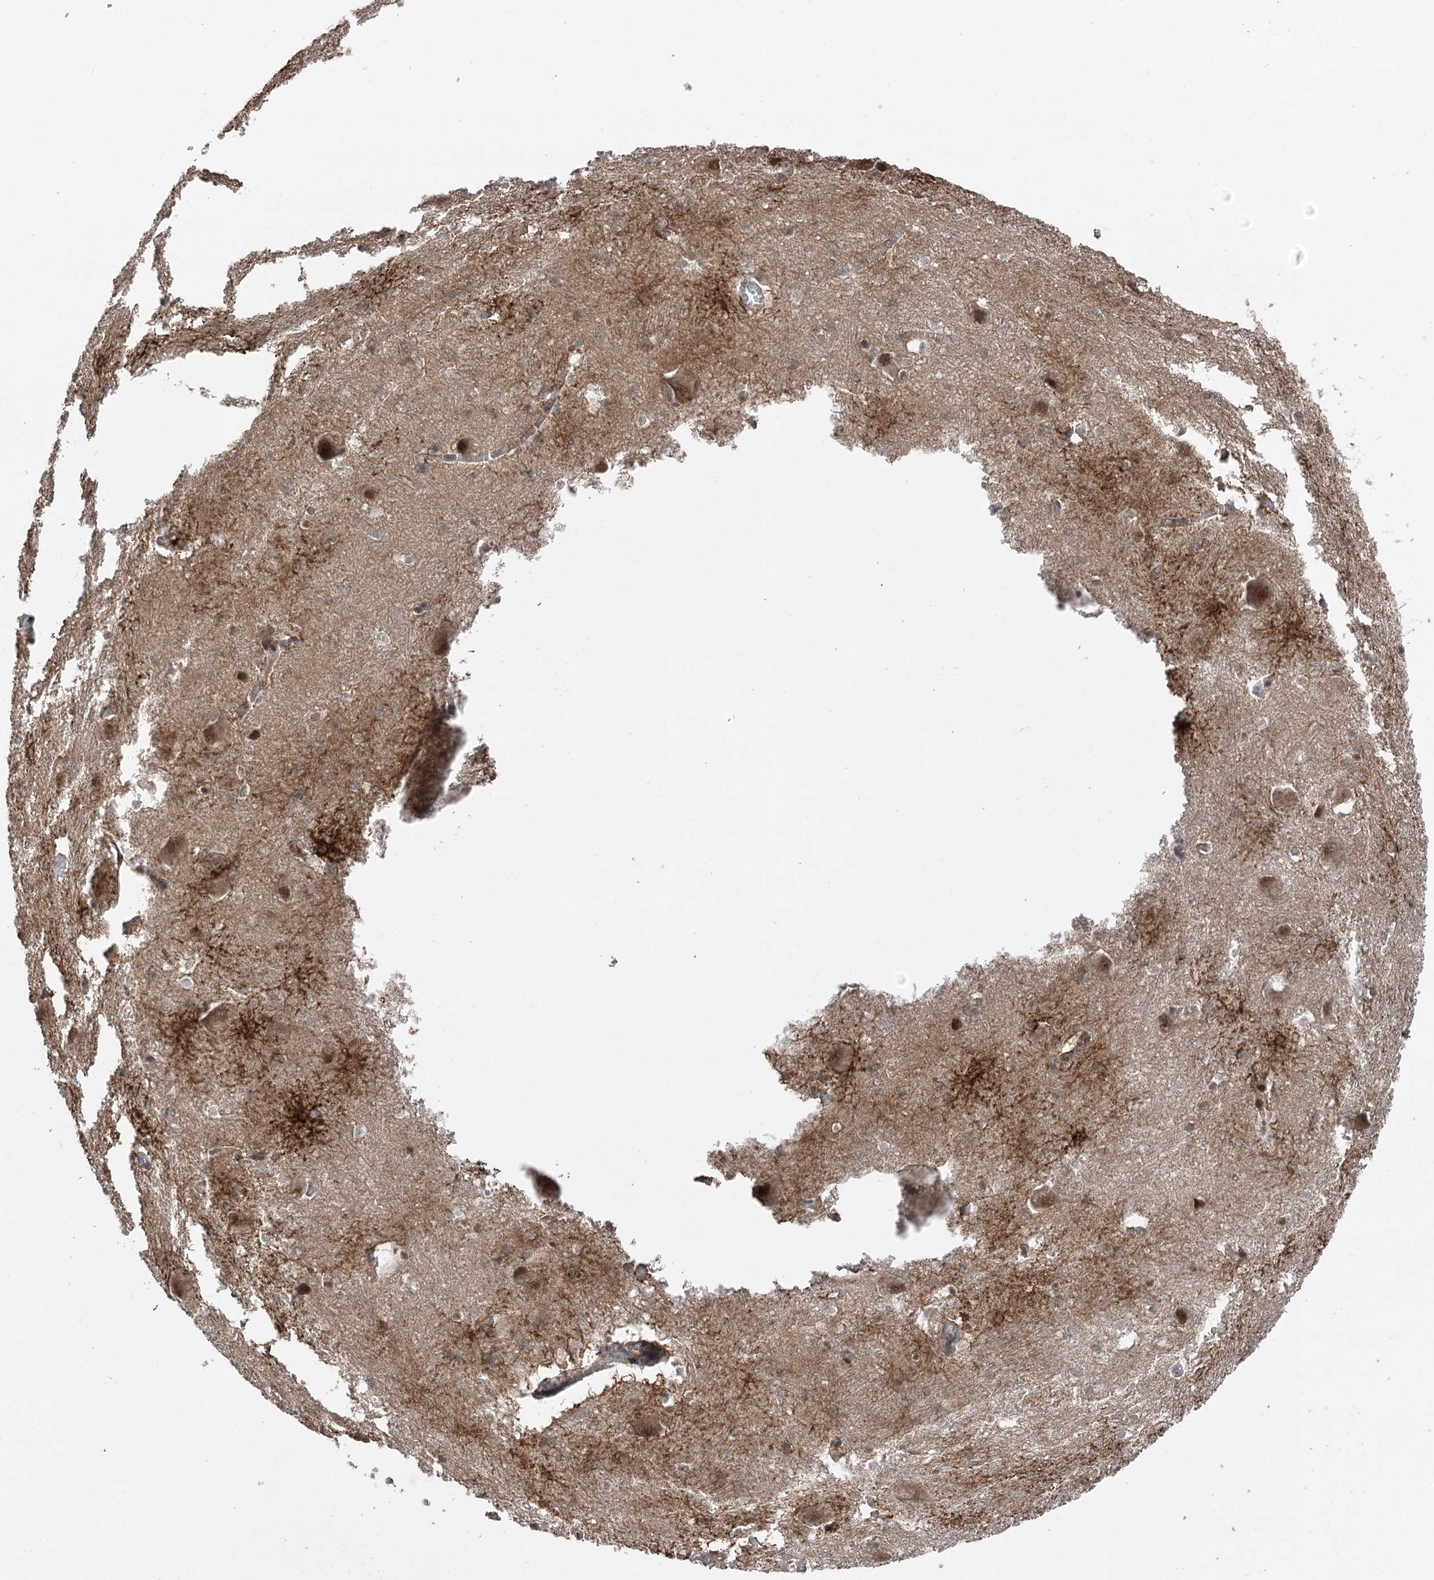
{"staining": {"intensity": "moderate", "quantity": "25%-75%", "location": "cytoplasmic/membranous,nuclear"}, "tissue": "caudate", "cell_type": "Glial cells", "image_type": "normal", "snomed": [{"axis": "morphology", "description": "Normal tissue, NOS"}, {"axis": "topography", "description": "Lateral ventricle wall"}], "caption": "Glial cells show medium levels of moderate cytoplasmic/membranous,nuclear staining in about 25%-75% of cells in benign human caudate. (DAB IHC with brightfield microscopy, high magnification).", "gene": "CCSER2", "patient": {"sex": "male", "age": 37}}